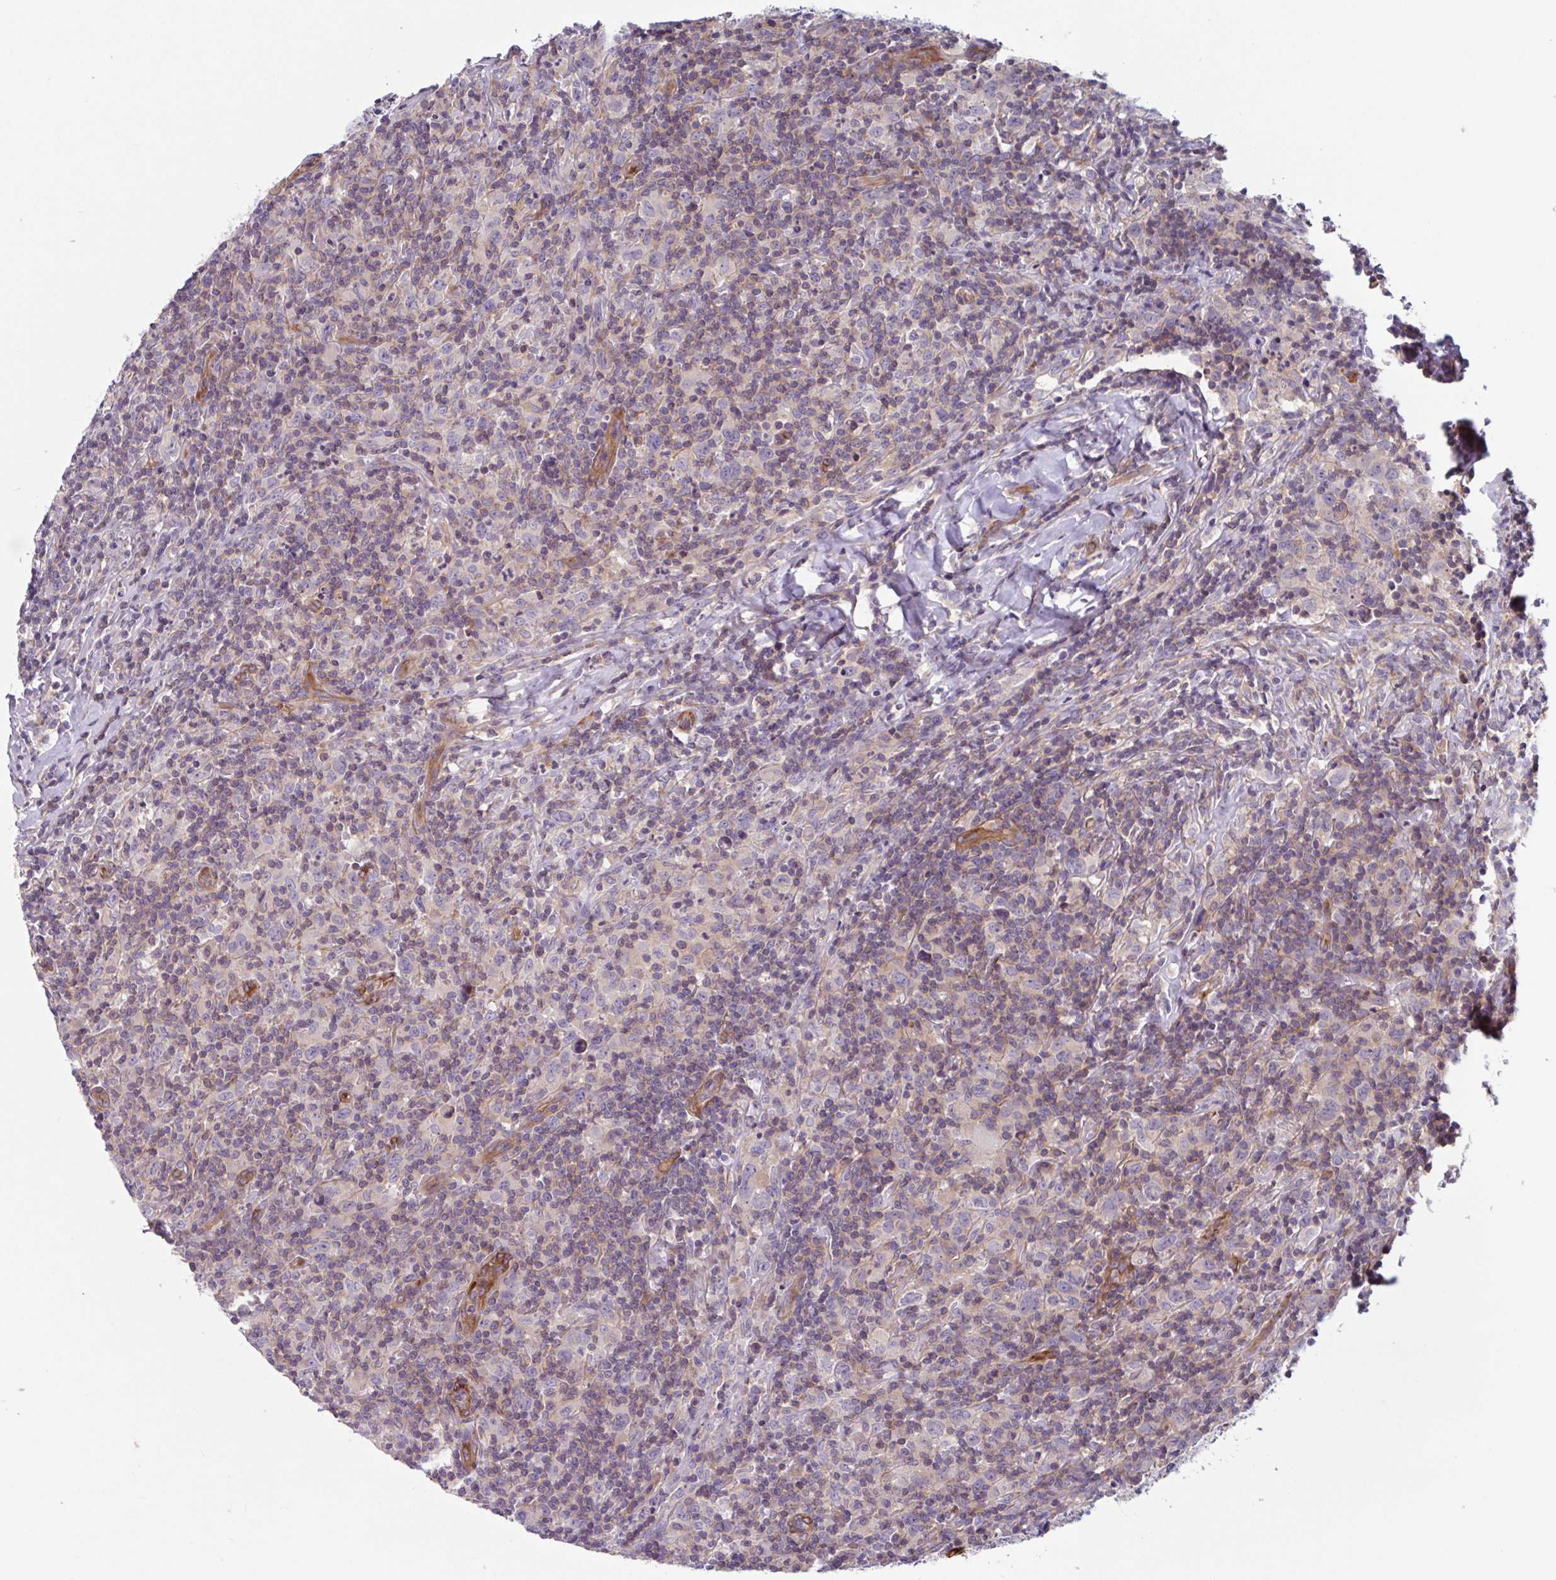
{"staining": {"intensity": "negative", "quantity": "none", "location": "none"}, "tissue": "lymphoma", "cell_type": "Tumor cells", "image_type": "cancer", "snomed": [{"axis": "morphology", "description": "Hodgkin's disease, NOS"}, {"axis": "topography", "description": "Lymph node"}], "caption": "Immunohistochemical staining of lymphoma exhibits no significant staining in tumor cells.", "gene": "SHISA7", "patient": {"sex": "female", "age": 18}}